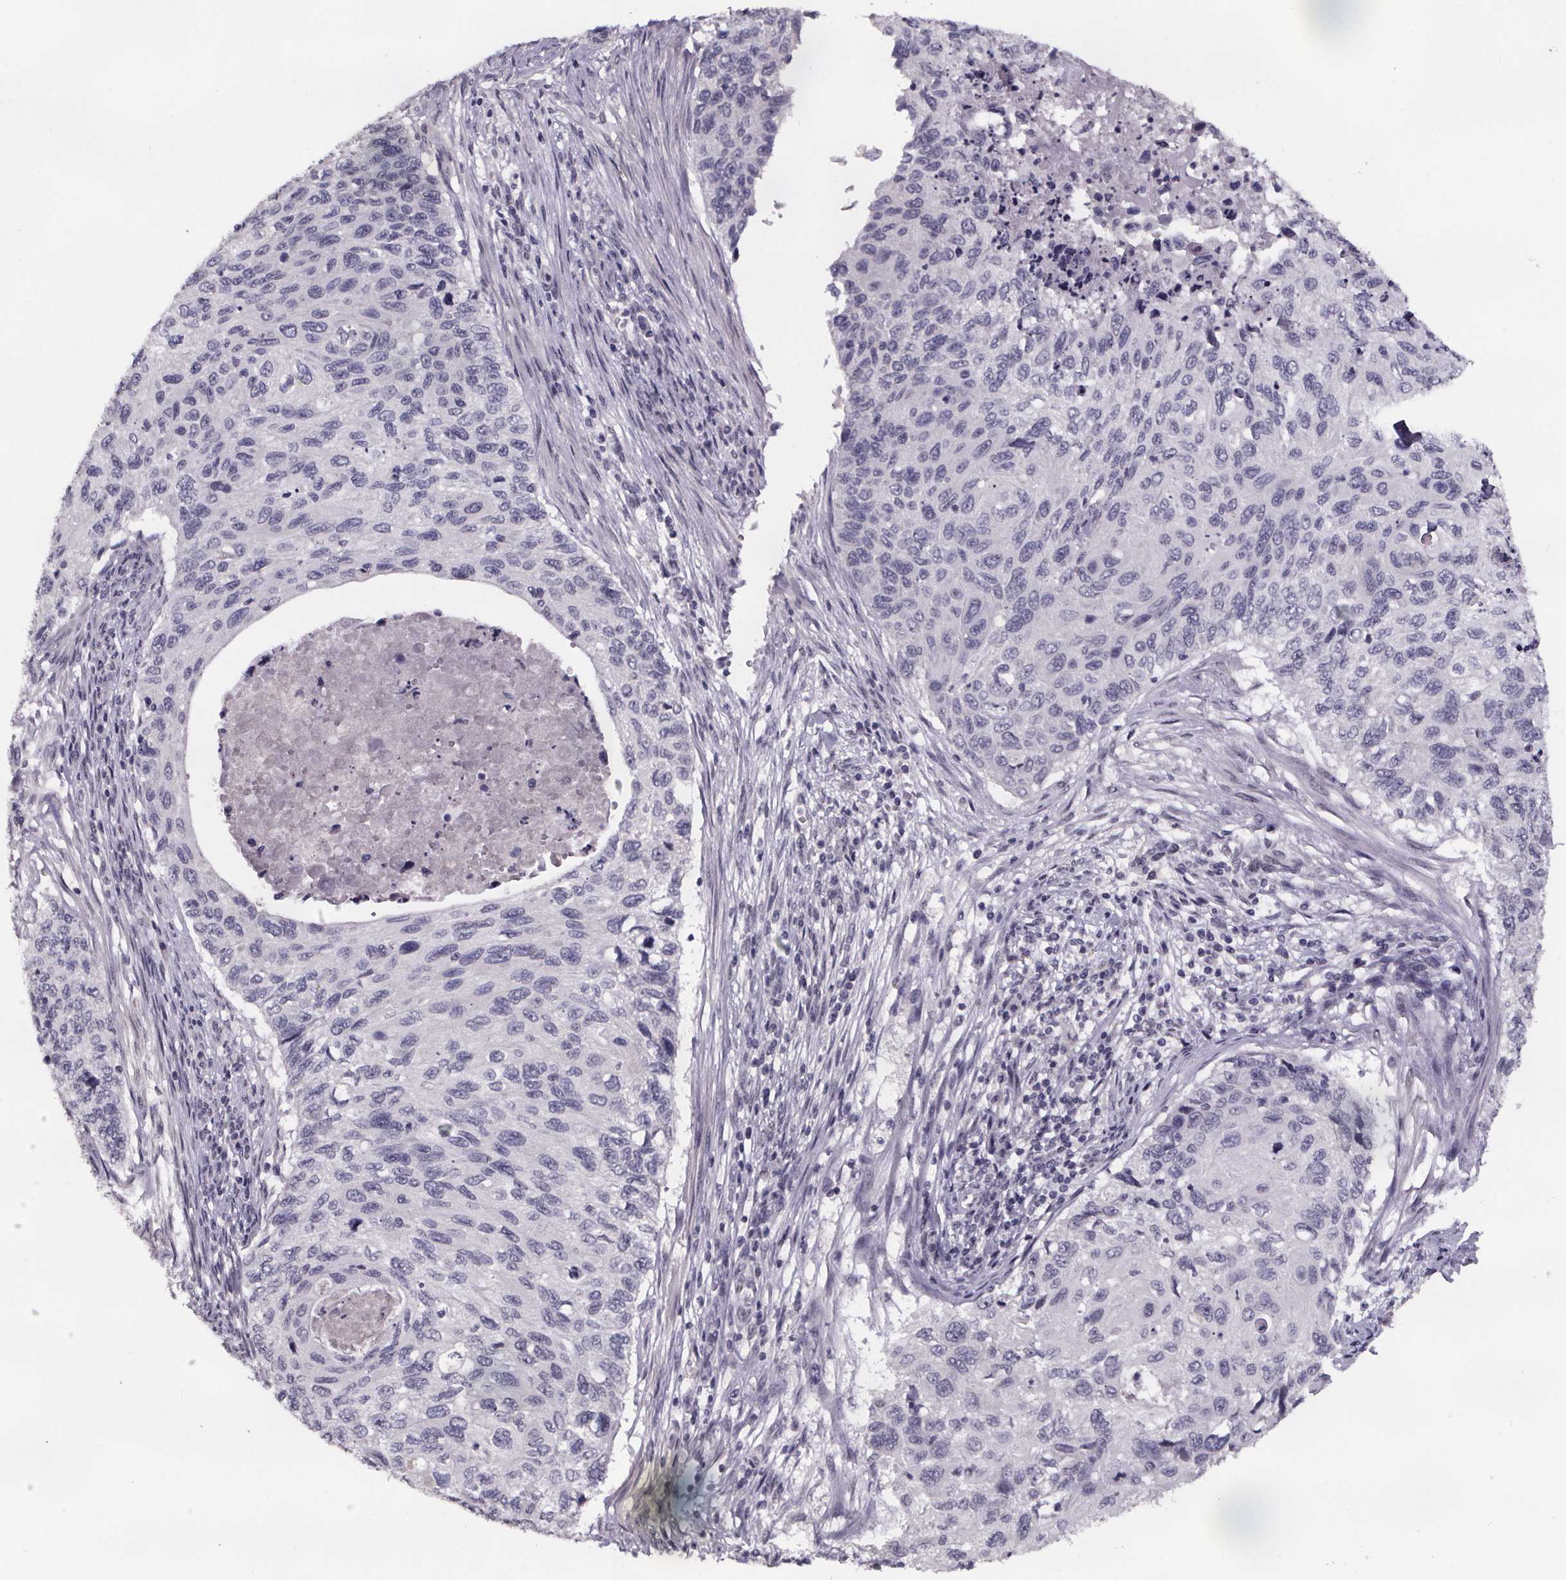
{"staining": {"intensity": "negative", "quantity": "none", "location": "none"}, "tissue": "cervical cancer", "cell_type": "Tumor cells", "image_type": "cancer", "snomed": [{"axis": "morphology", "description": "Squamous cell carcinoma, NOS"}, {"axis": "topography", "description": "Cervix"}], "caption": "This is a micrograph of immunohistochemistry staining of cervical squamous cell carcinoma, which shows no expression in tumor cells. The staining is performed using DAB (3,3'-diaminobenzidine) brown chromogen with nuclei counter-stained in using hematoxylin.", "gene": "AR", "patient": {"sex": "female", "age": 70}}